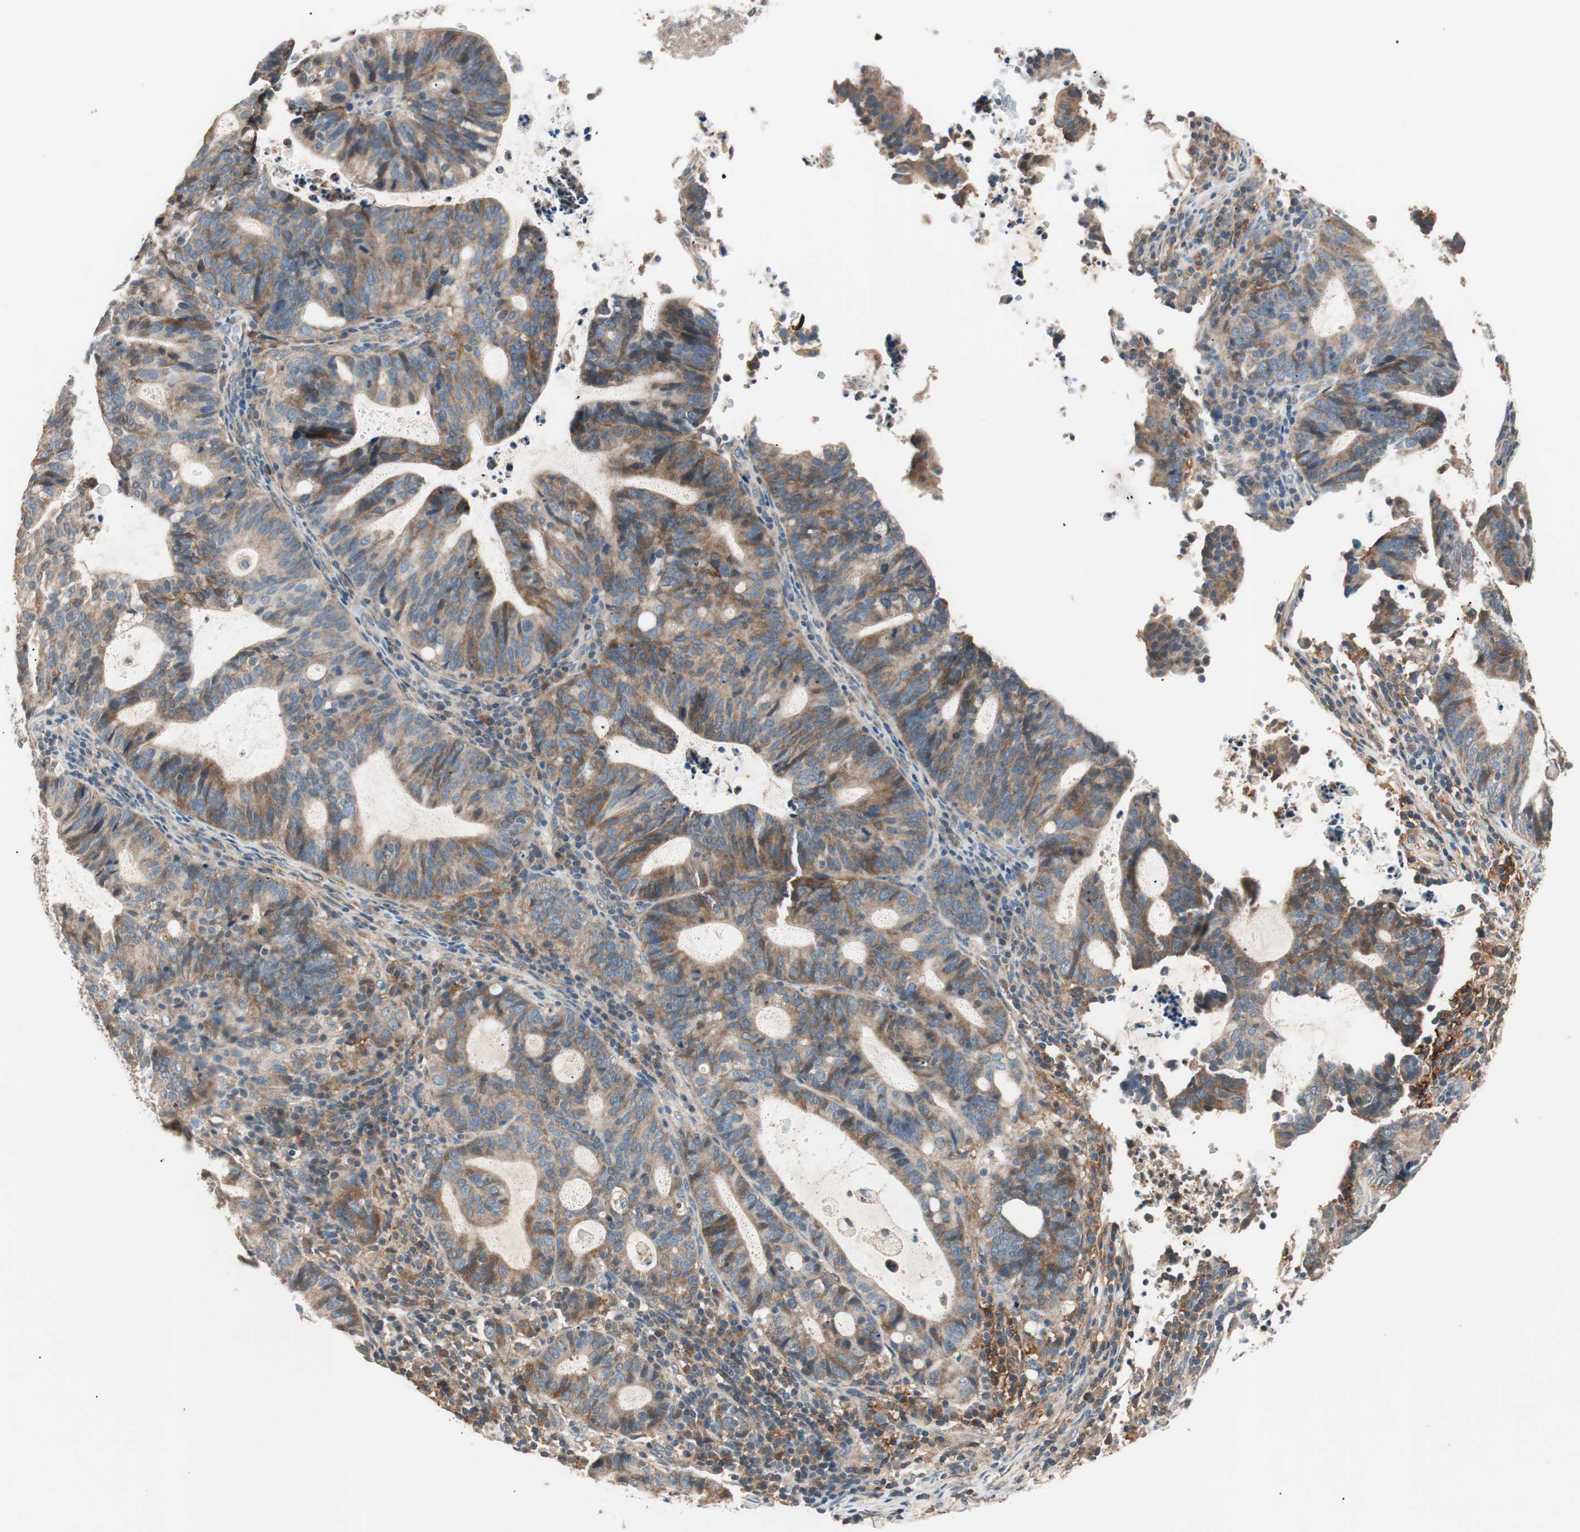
{"staining": {"intensity": "moderate", "quantity": ">75%", "location": "cytoplasmic/membranous"}, "tissue": "endometrial cancer", "cell_type": "Tumor cells", "image_type": "cancer", "snomed": [{"axis": "morphology", "description": "Adenocarcinoma, NOS"}, {"axis": "topography", "description": "Uterus"}], "caption": "High-magnification brightfield microscopy of endometrial cancer (adenocarcinoma) stained with DAB (3,3'-diaminobenzidine) (brown) and counterstained with hematoxylin (blue). tumor cells exhibit moderate cytoplasmic/membranous expression is seen in approximately>75% of cells.", "gene": "HPN", "patient": {"sex": "female", "age": 83}}